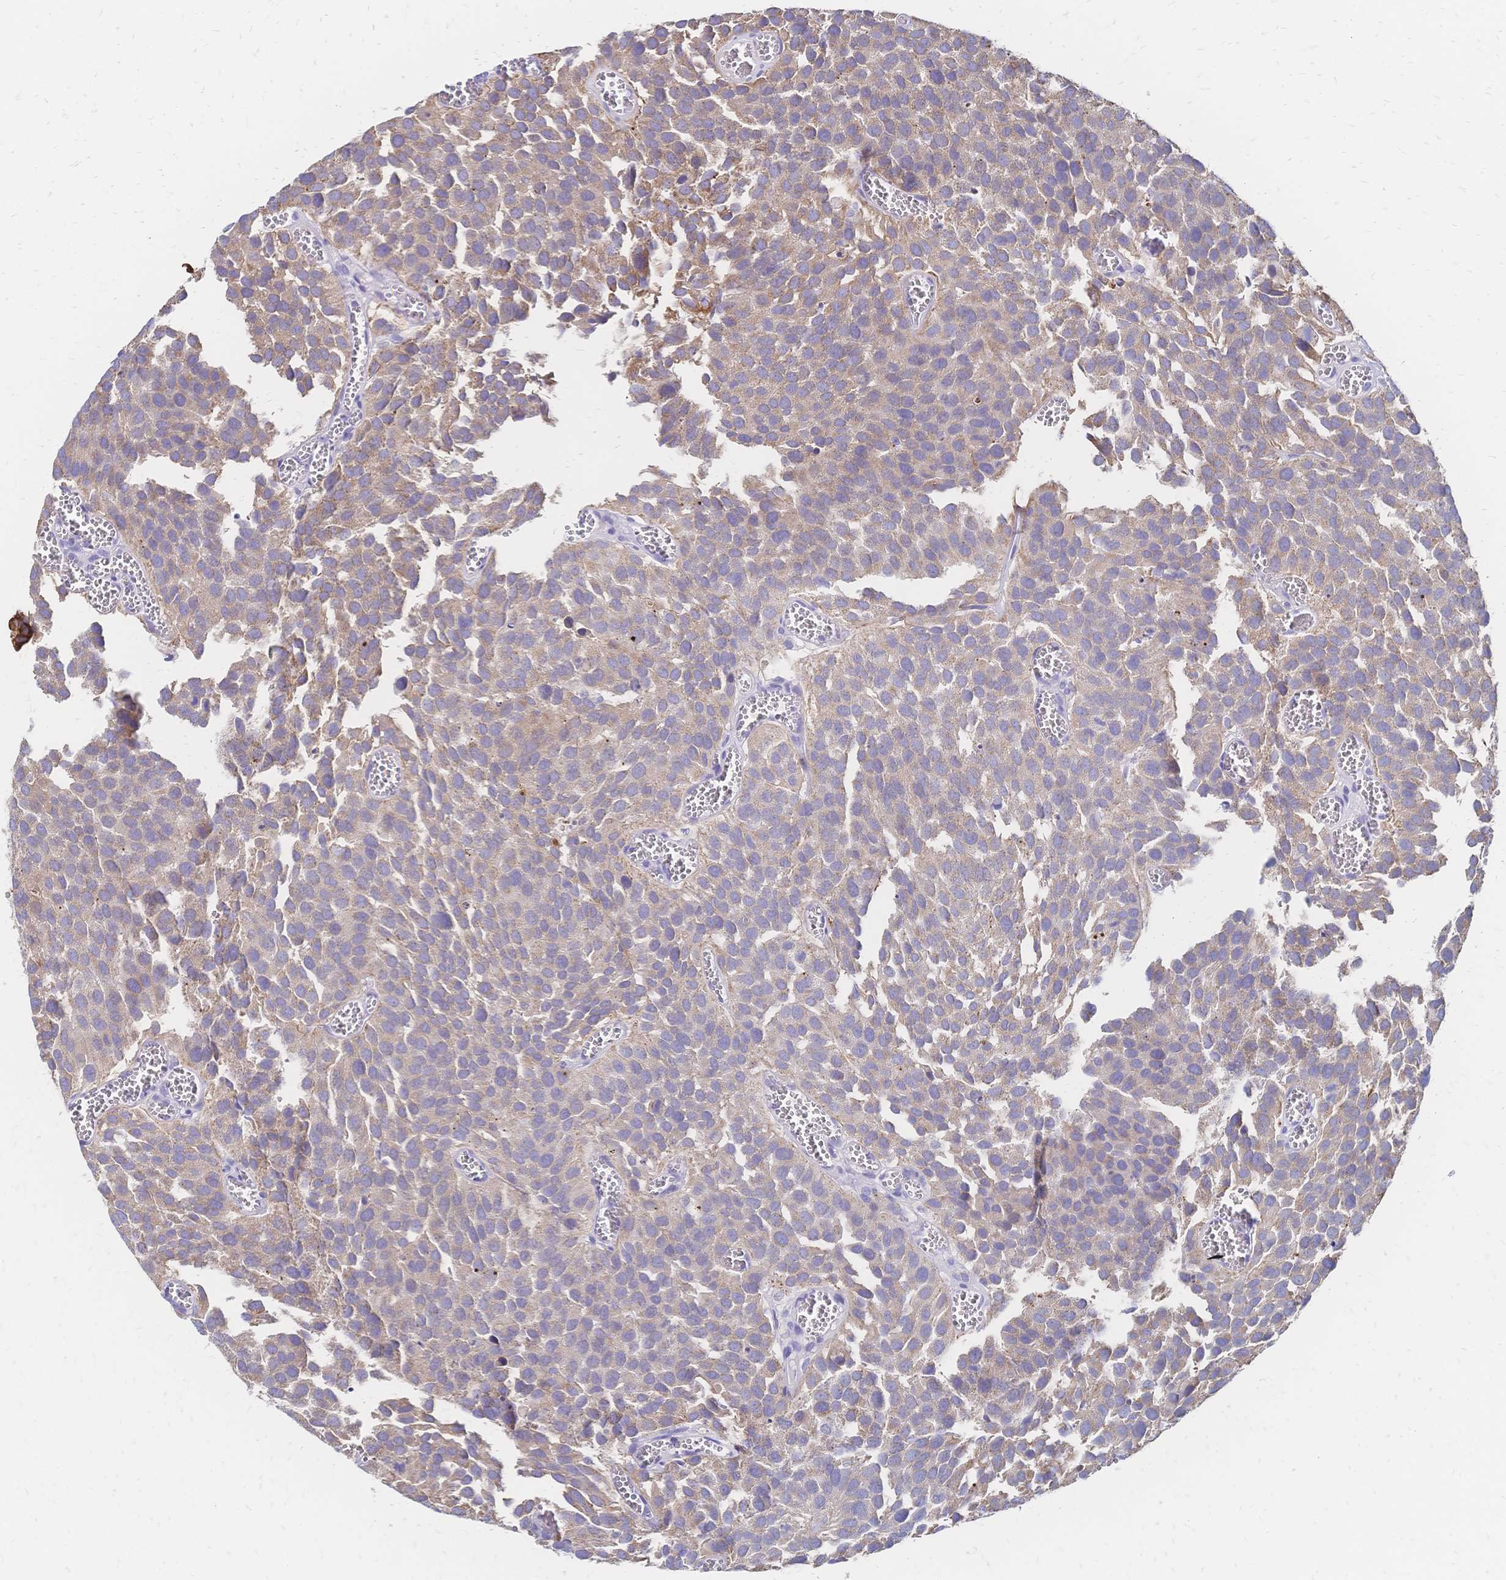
{"staining": {"intensity": "moderate", "quantity": "25%-75%", "location": "cytoplasmic/membranous"}, "tissue": "urothelial cancer", "cell_type": "Tumor cells", "image_type": "cancer", "snomed": [{"axis": "morphology", "description": "Urothelial carcinoma, Low grade"}, {"axis": "topography", "description": "Urinary bladder"}], "caption": "An image showing moderate cytoplasmic/membranous staining in about 25%-75% of tumor cells in urothelial cancer, as visualized by brown immunohistochemical staining.", "gene": "DTNB", "patient": {"sex": "female", "age": 69}}